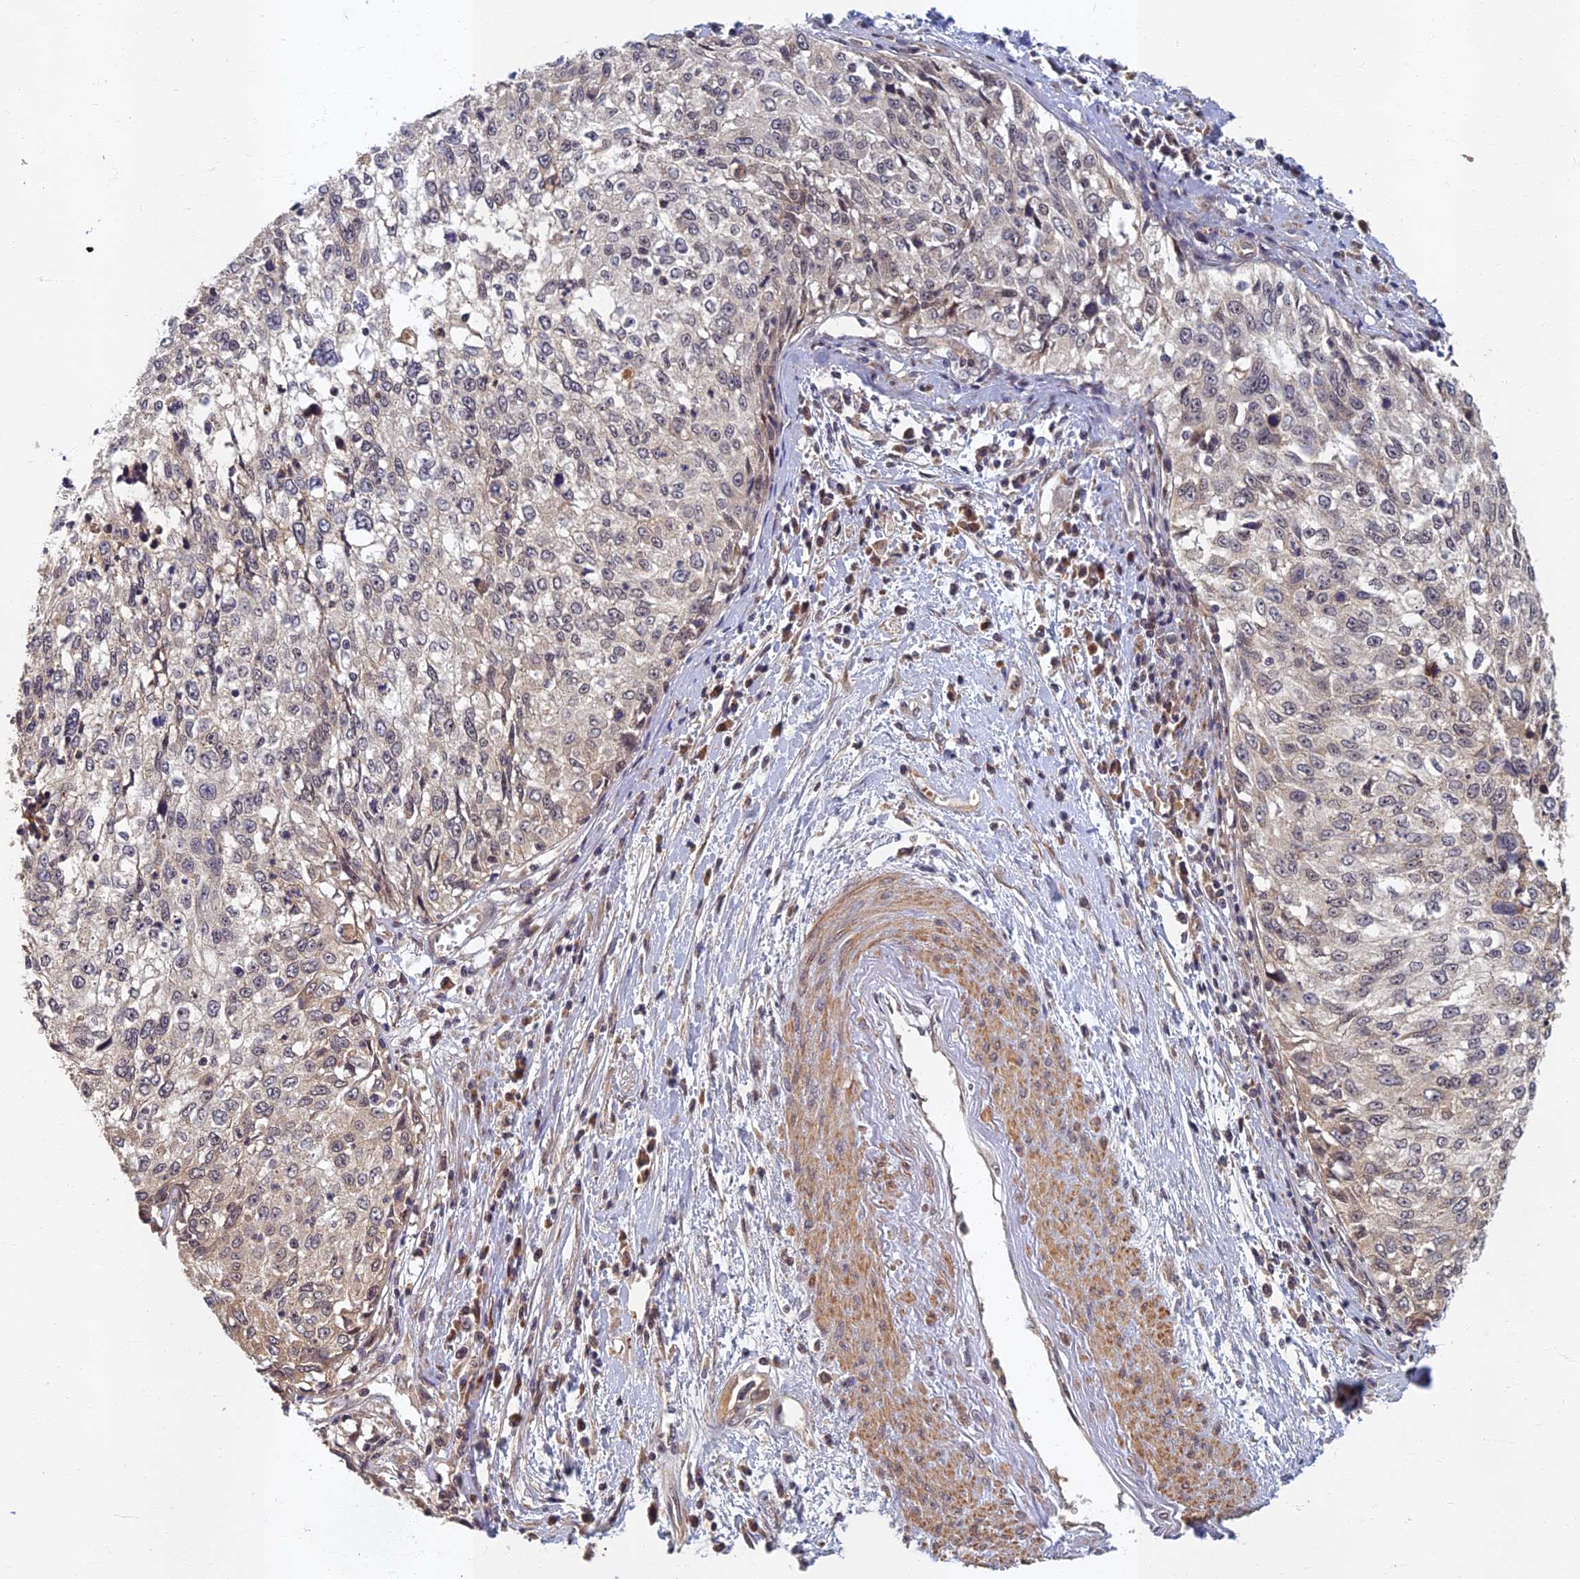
{"staining": {"intensity": "negative", "quantity": "none", "location": "none"}, "tissue": "cervical cancer", "cell_type": "Tumor cells", "image_type": "cancer", "snomed": [{"axis": "morphology", "description": "Squamous cell carcinoma, NOS"}, {"axis": "topography", "description": "Cervix"}], "caption": "This photomicrograph is of cervical cancer (squamous cell carcinoma) stained with immunohistochemistry (IHC) to label a protein in brown with the nuclei are counter-stained blue. There is no positivity in tumor cells.", "gene": "EARS2", "patient": {"sex": "female", "age": 57}}